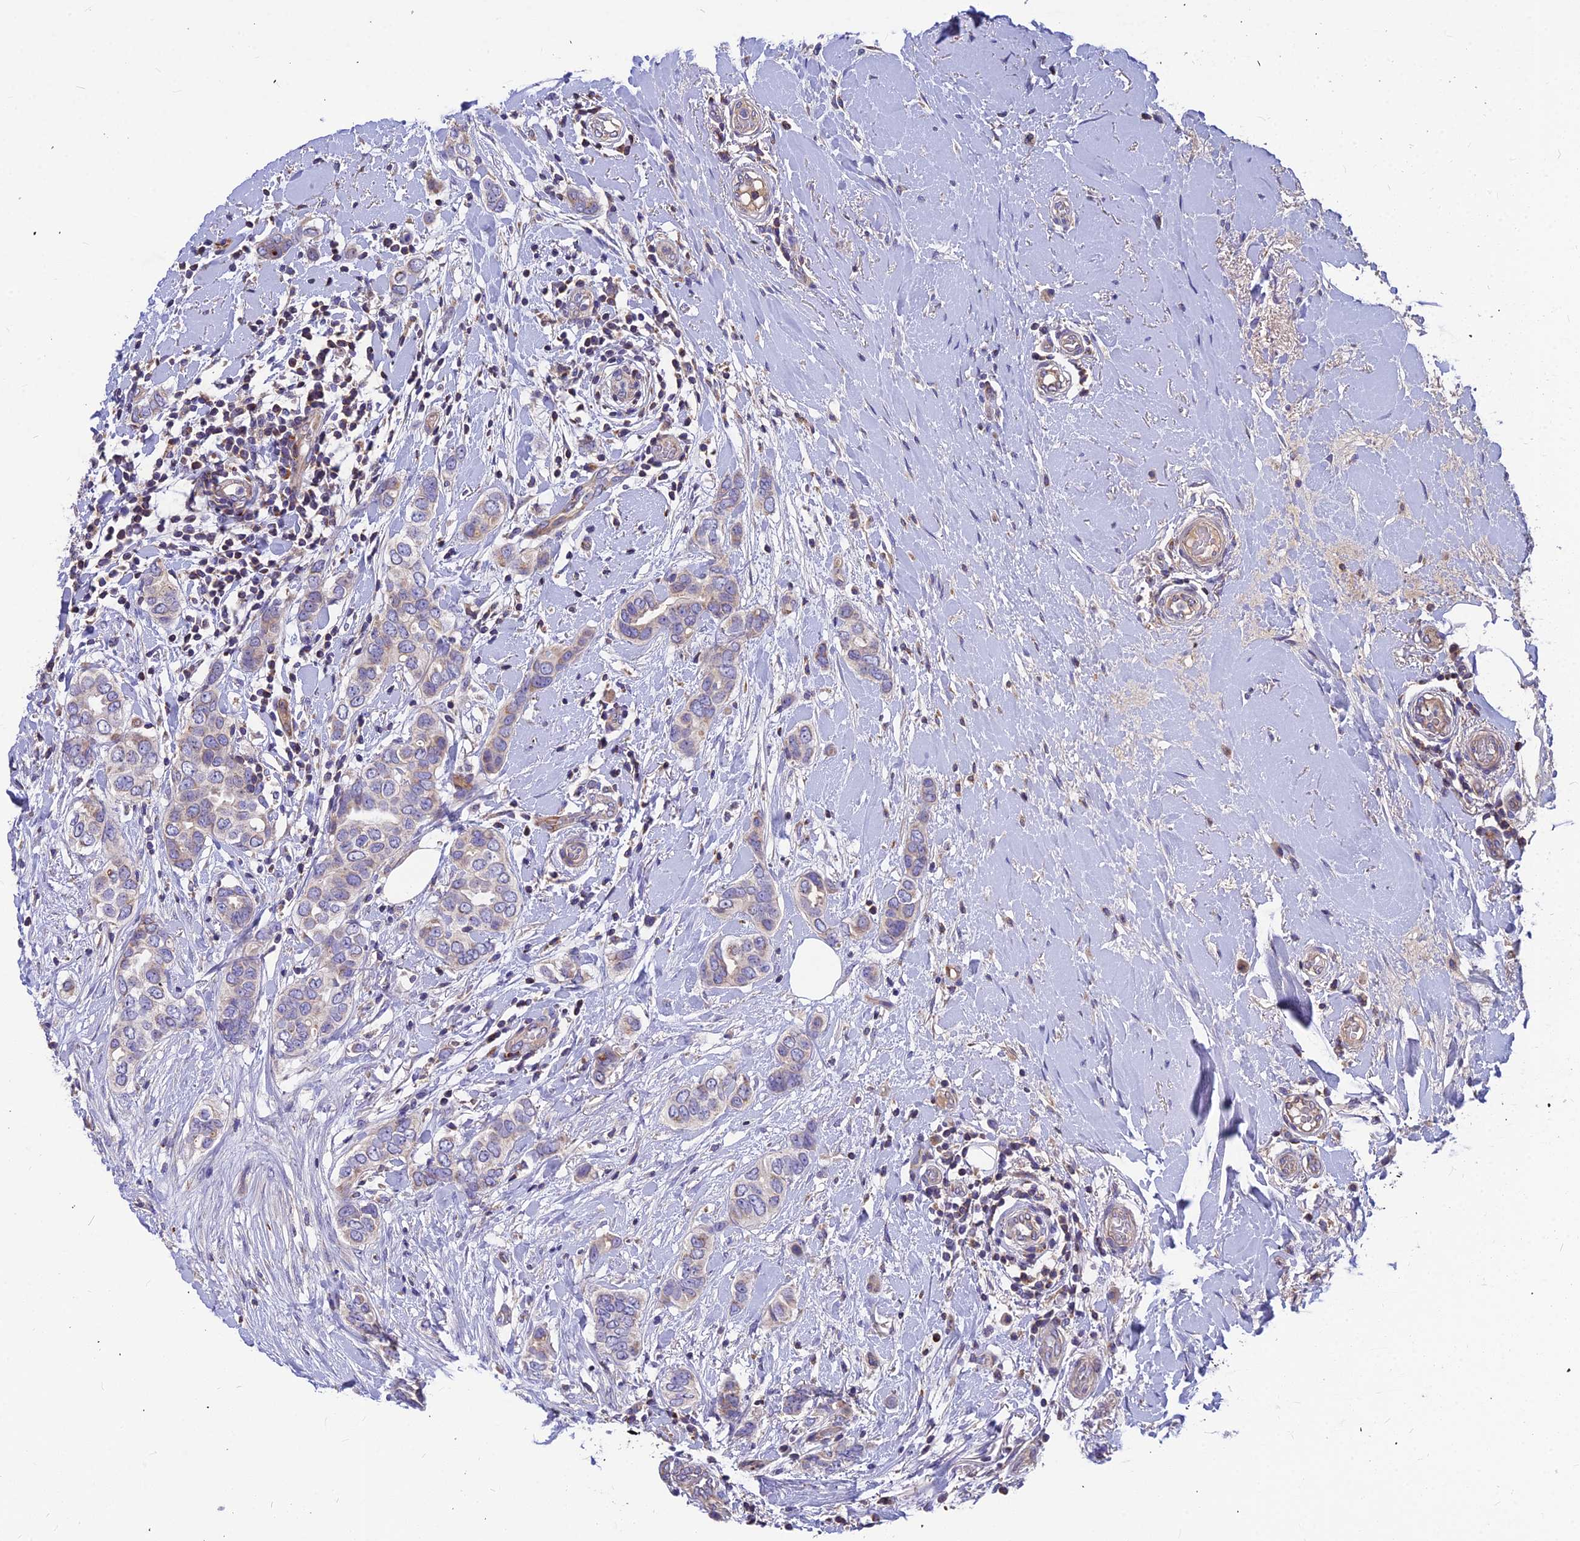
{"staining": {"intensity": "negative", "quantity": "none", "location": "none"}, "tissue": "breast cancer", "cell_type": "Tumor cells", "image_type": "cancer", "snomed": [{"axis": "morphology", "description": "Lobular carcinoma"}, {"axis": "topography", "description": "Breast"}], "caption": "Image shows no significant protein positivity in tumor cells of breast cancer (lobular carcinoma).", "gene": "ASPHD1", "patient": {"sex": "female", "age": 51}}